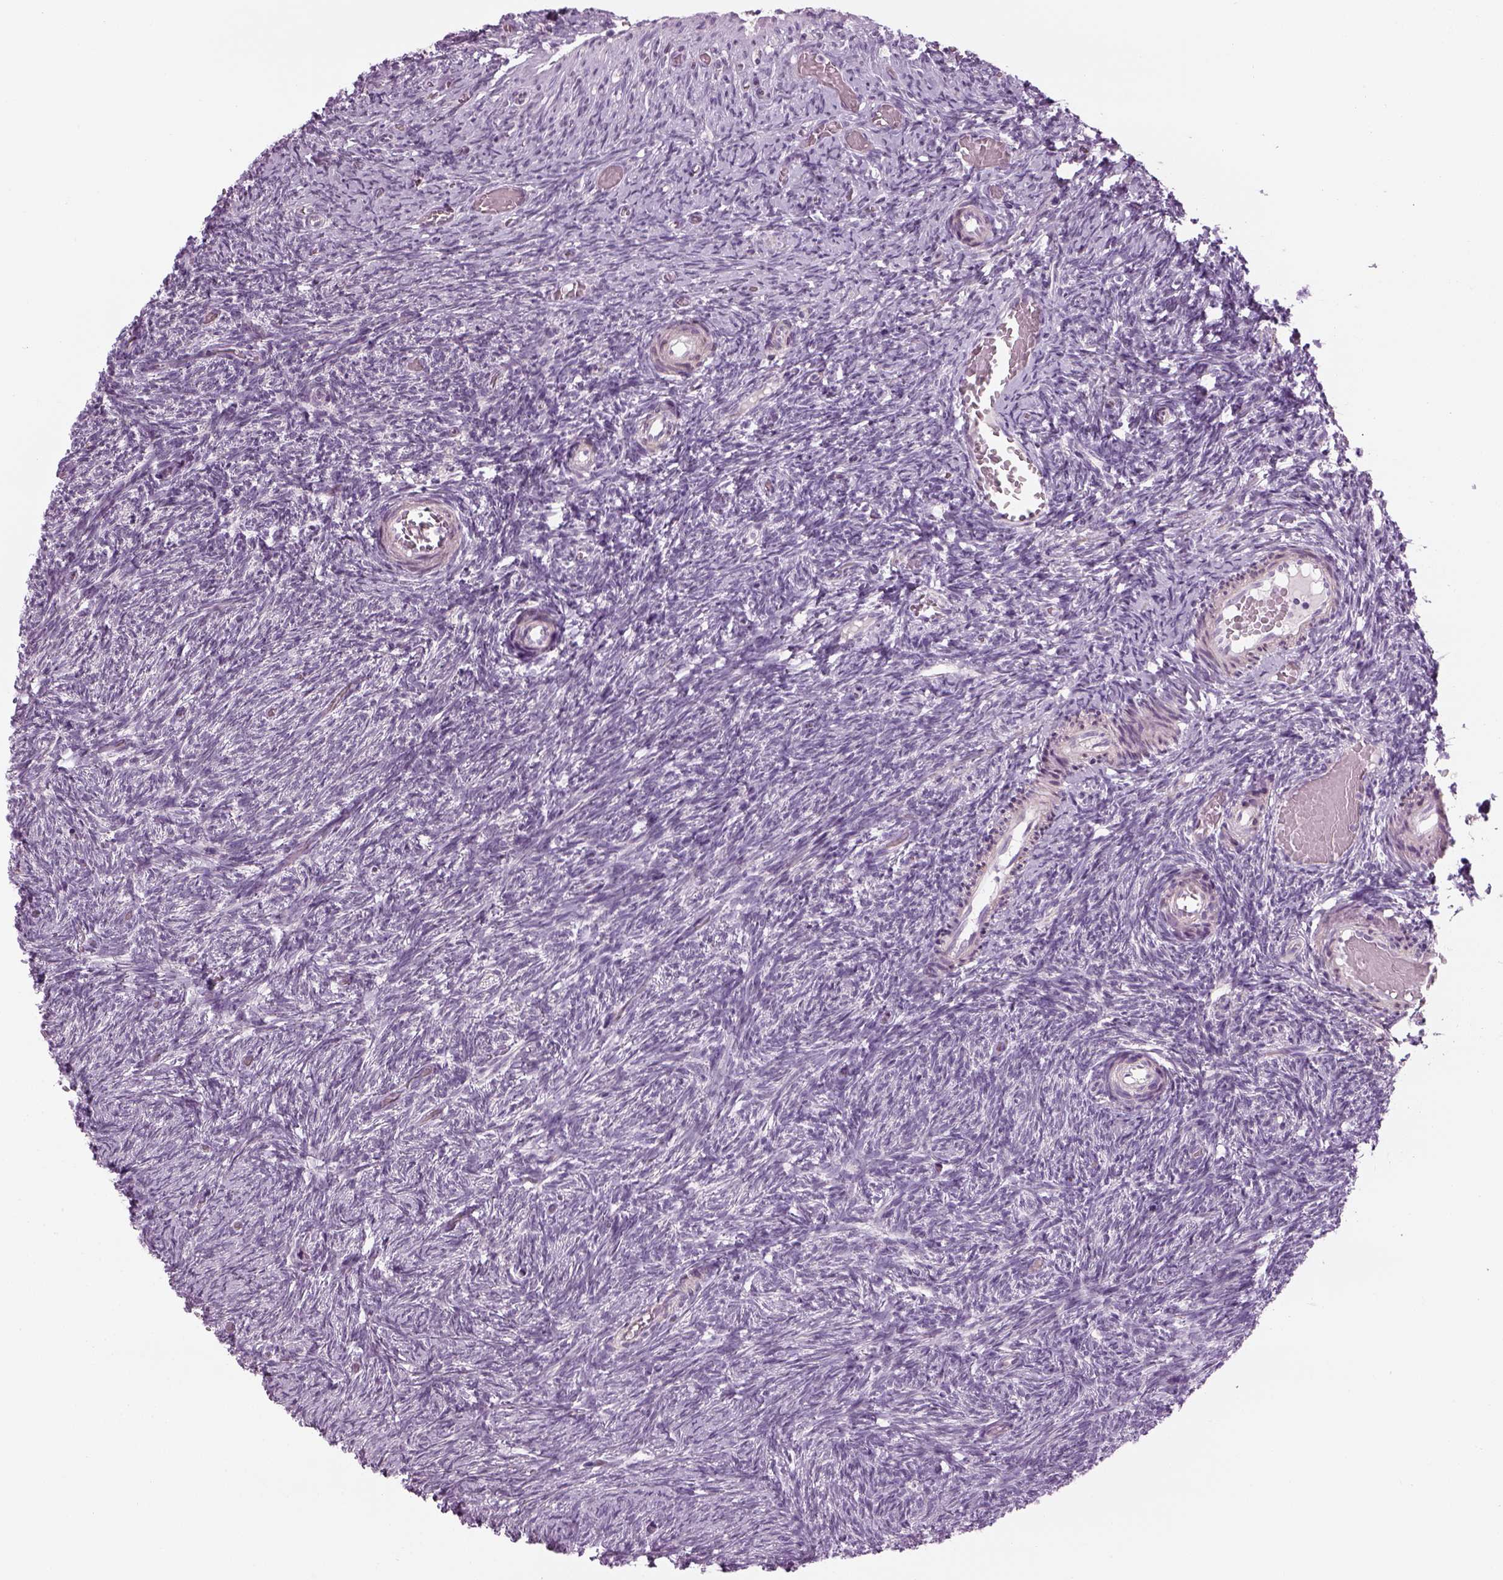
{"staining": {"intensity": "weak", "quantity": ">75%", "location": "cytoplasmic/membranous"}, "tissue": "ovary", "cell_type": "Follicle cells", "image_type": "normal", "snomed": [{"axis": "morphology", "description": "Normal tissue, NOS"}, {"axis": "topography", "description": "Ovary"}], "caption": "Ovary stained for a protein (brown) reveals weak cytoplasmic/membranous positive positivity in approximately >75% of follicle cells.", "gene": "LRRIQ3", "patient": {"sex": "female", "age": 39}}